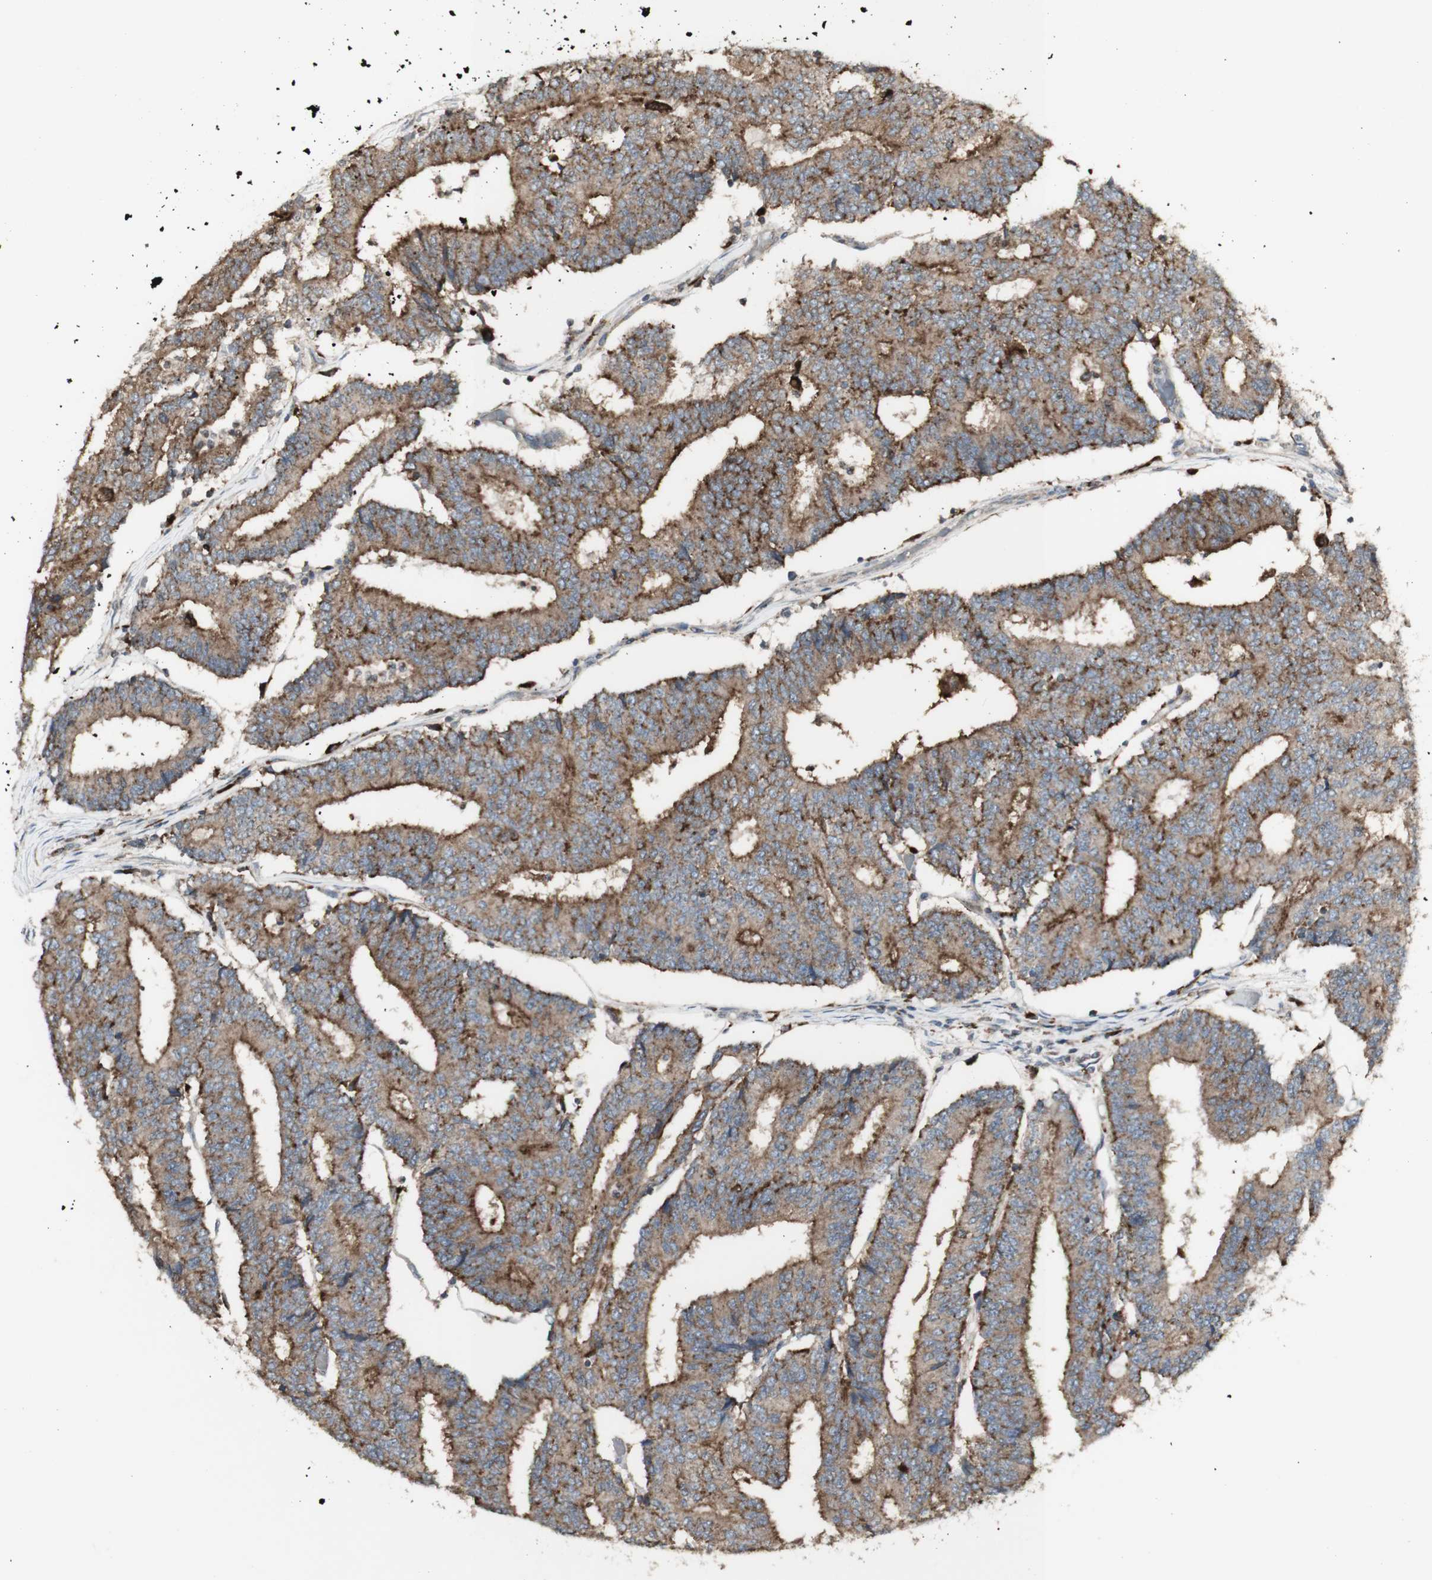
{"staining": {"intensity": "moderate", "quantity": ">75%", "location": "cytoplasmic/membranous"}, "tissue": "prostate cancer", "cell_type": "Tumor cells", "image_type": "cancer", "snomed": [{"axis": "morphology", "description": "Normal tissue, NOS"}, {"axis": "morphology", "description": "Adenocarcinoma, High grade"}, {"axis": "topography", "description": "Prostate"}, {"axis": "topography", "description": "Seminal veicle"}], "caption": "High-magnification brightfield microscopy of prostate high-grade adenocarcinoma stained with DAB (brown) and counterstained with hematoxylin (blue). tumor cells exhibit moderate cytoplasmic/membranous expression is appreciated in approximately>75% of cells.", "gene": "ATP6V1E1", "patient": {"sex": "male", "age": 55}}